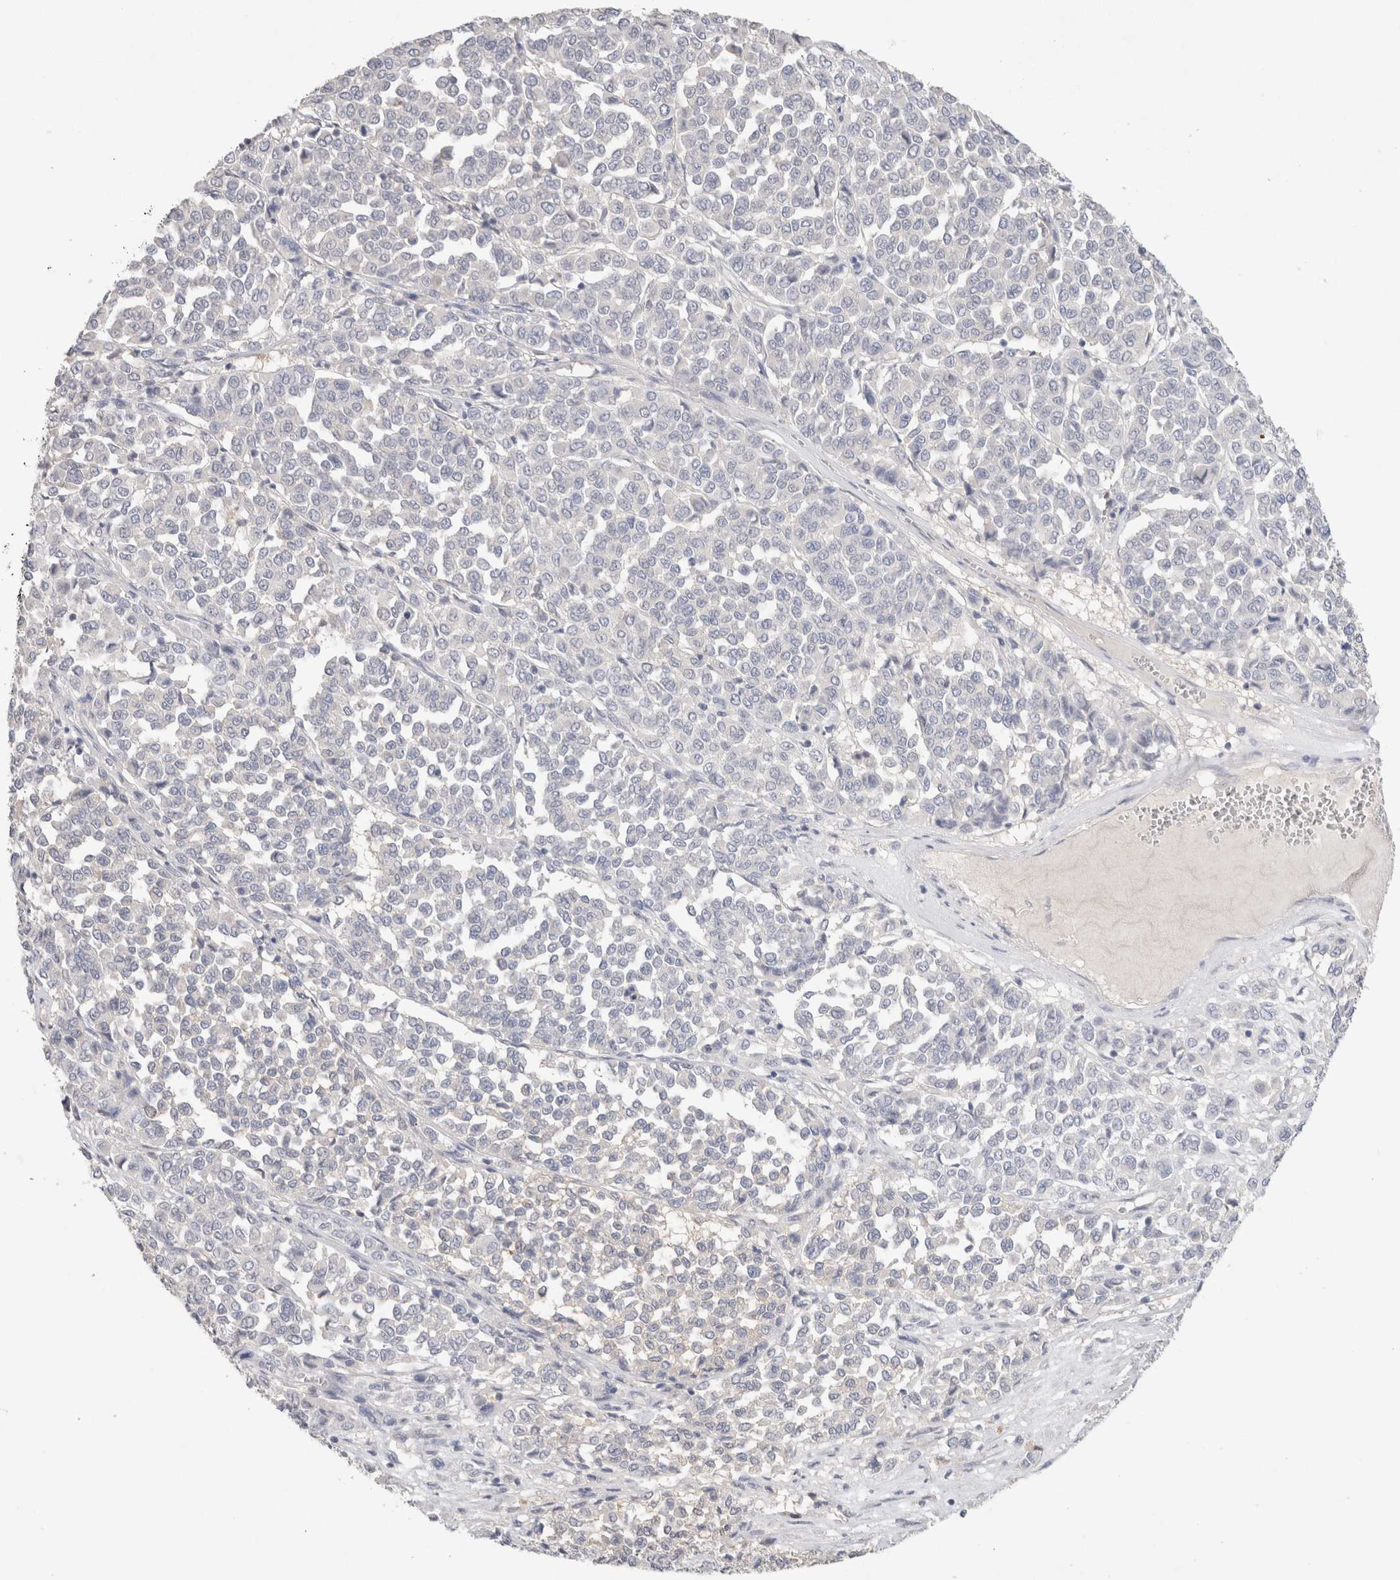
{"staining": {"intensity": "negative", "quantity": "none", "location": "none"}, "tissue": "melanoma", "cell_type": "Tumor cells", "image_type": "cancer", "snomed": [{"axis": "morphology", "description": "Malignant melanoma, Metastatic site"}, {"axis": "topography", "description": "Pancreas"}], "caption": "Immunohistochemistry image of neoplastic tissue: human malignant melanoma (metastatic site) stained with DAB (3,3'-diaminobenzidine) exhibits no significant protein staining in tumor cells.", "gene": "MPP2", "patient": {"sex": "female", "age": 30}}